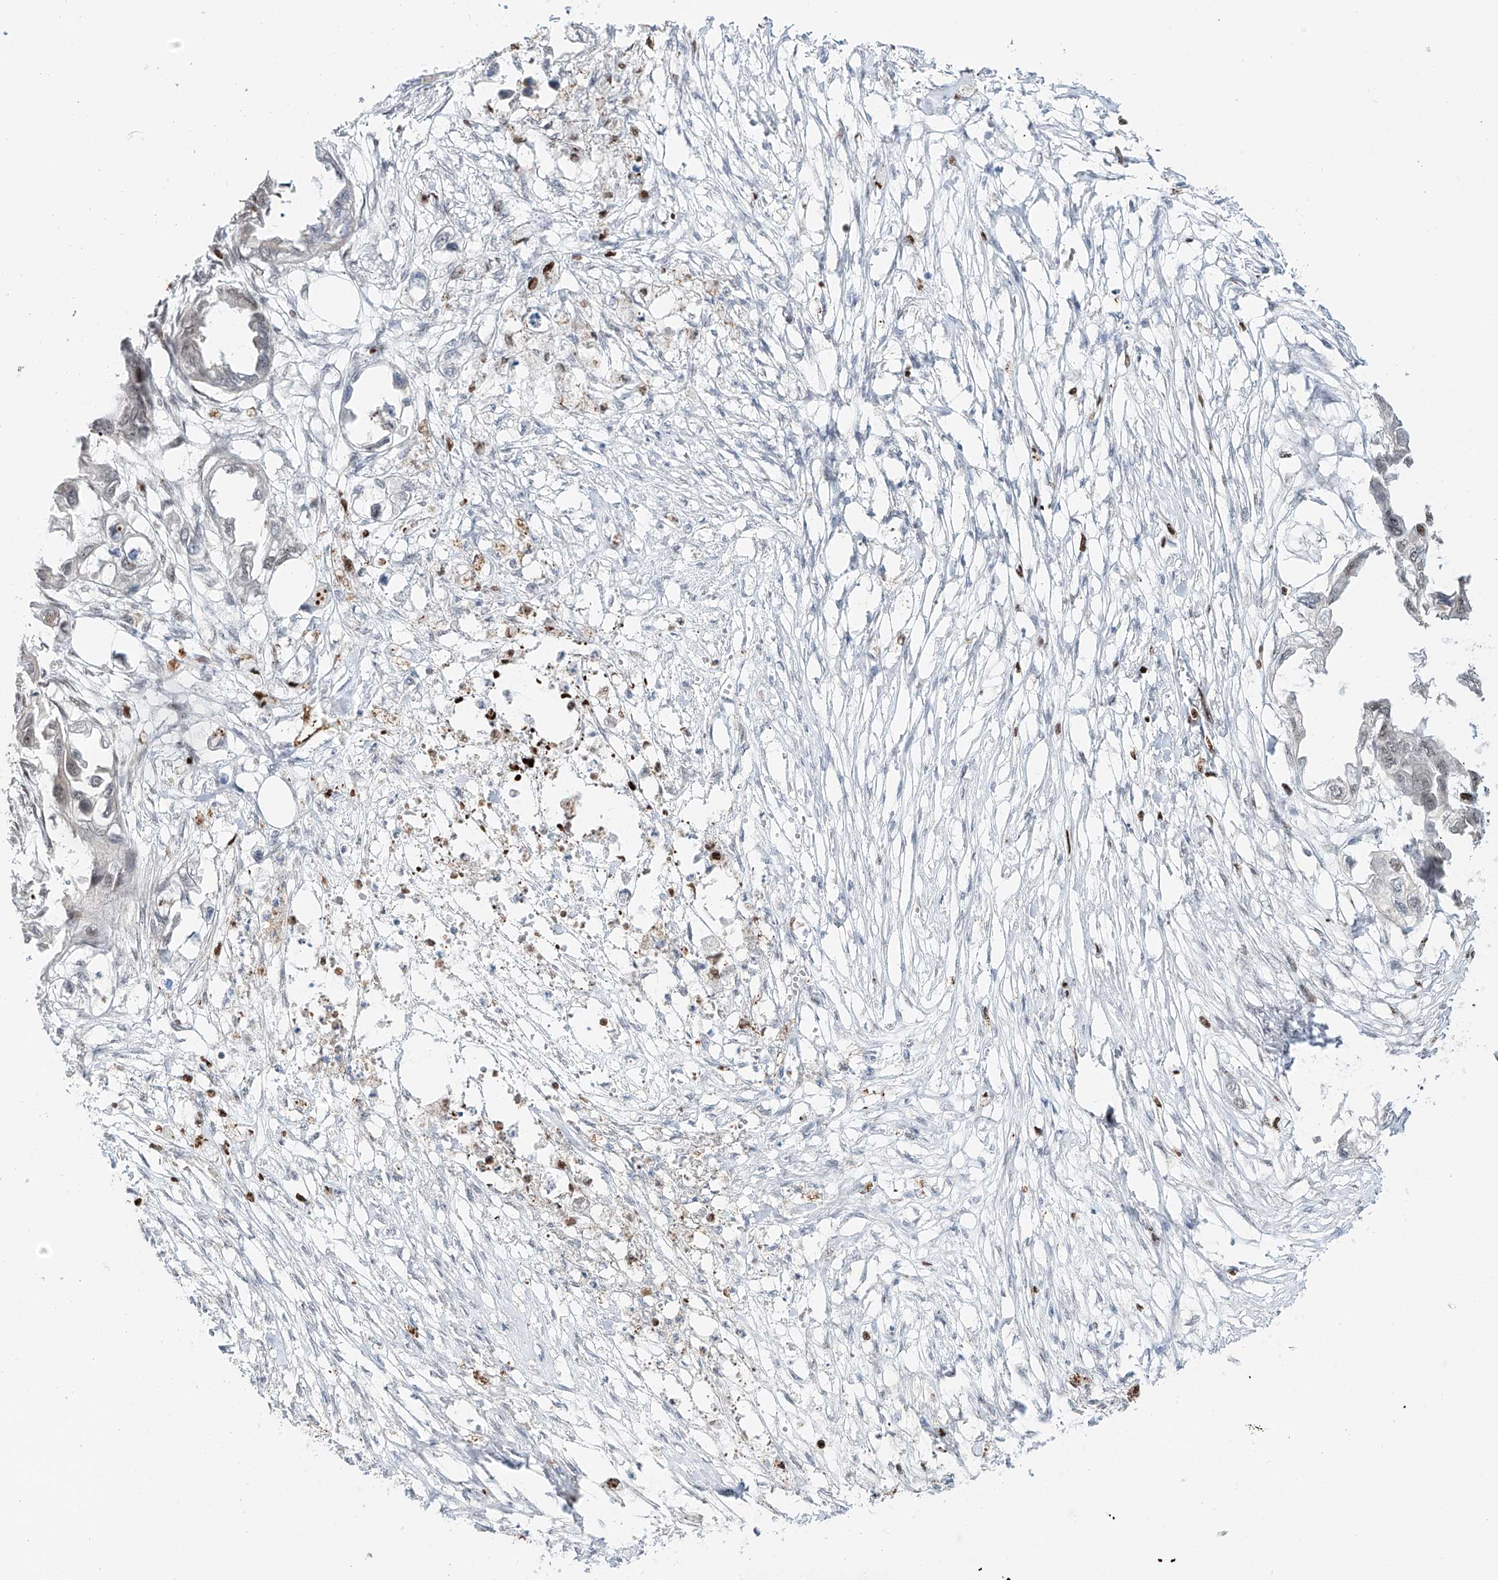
{"staining": {"intensity": "negative", "quantity": "none", "location": "none"}, "tissue": "endometrial cancer", "cell_type": "Tumor cells", "image_type": "cancer", "snomed": [{"axis": "morphology", "description": "Adenocarcinoma, NOS"}, {"axis": "morphology", "description": "Adenocarcinoma, metastatic, NOS"}, {"axis": "topography", "description": "Adipose tissue"}, {"axis": "topography", "description": "Endometrium"}], "caption": "Endometrial adenocarcinoma was stained to show a protein in brown. There is no significant expression in tumor cells.", "gene": "DZIP1L", "patient": {"sex": "female", "age": 67}}